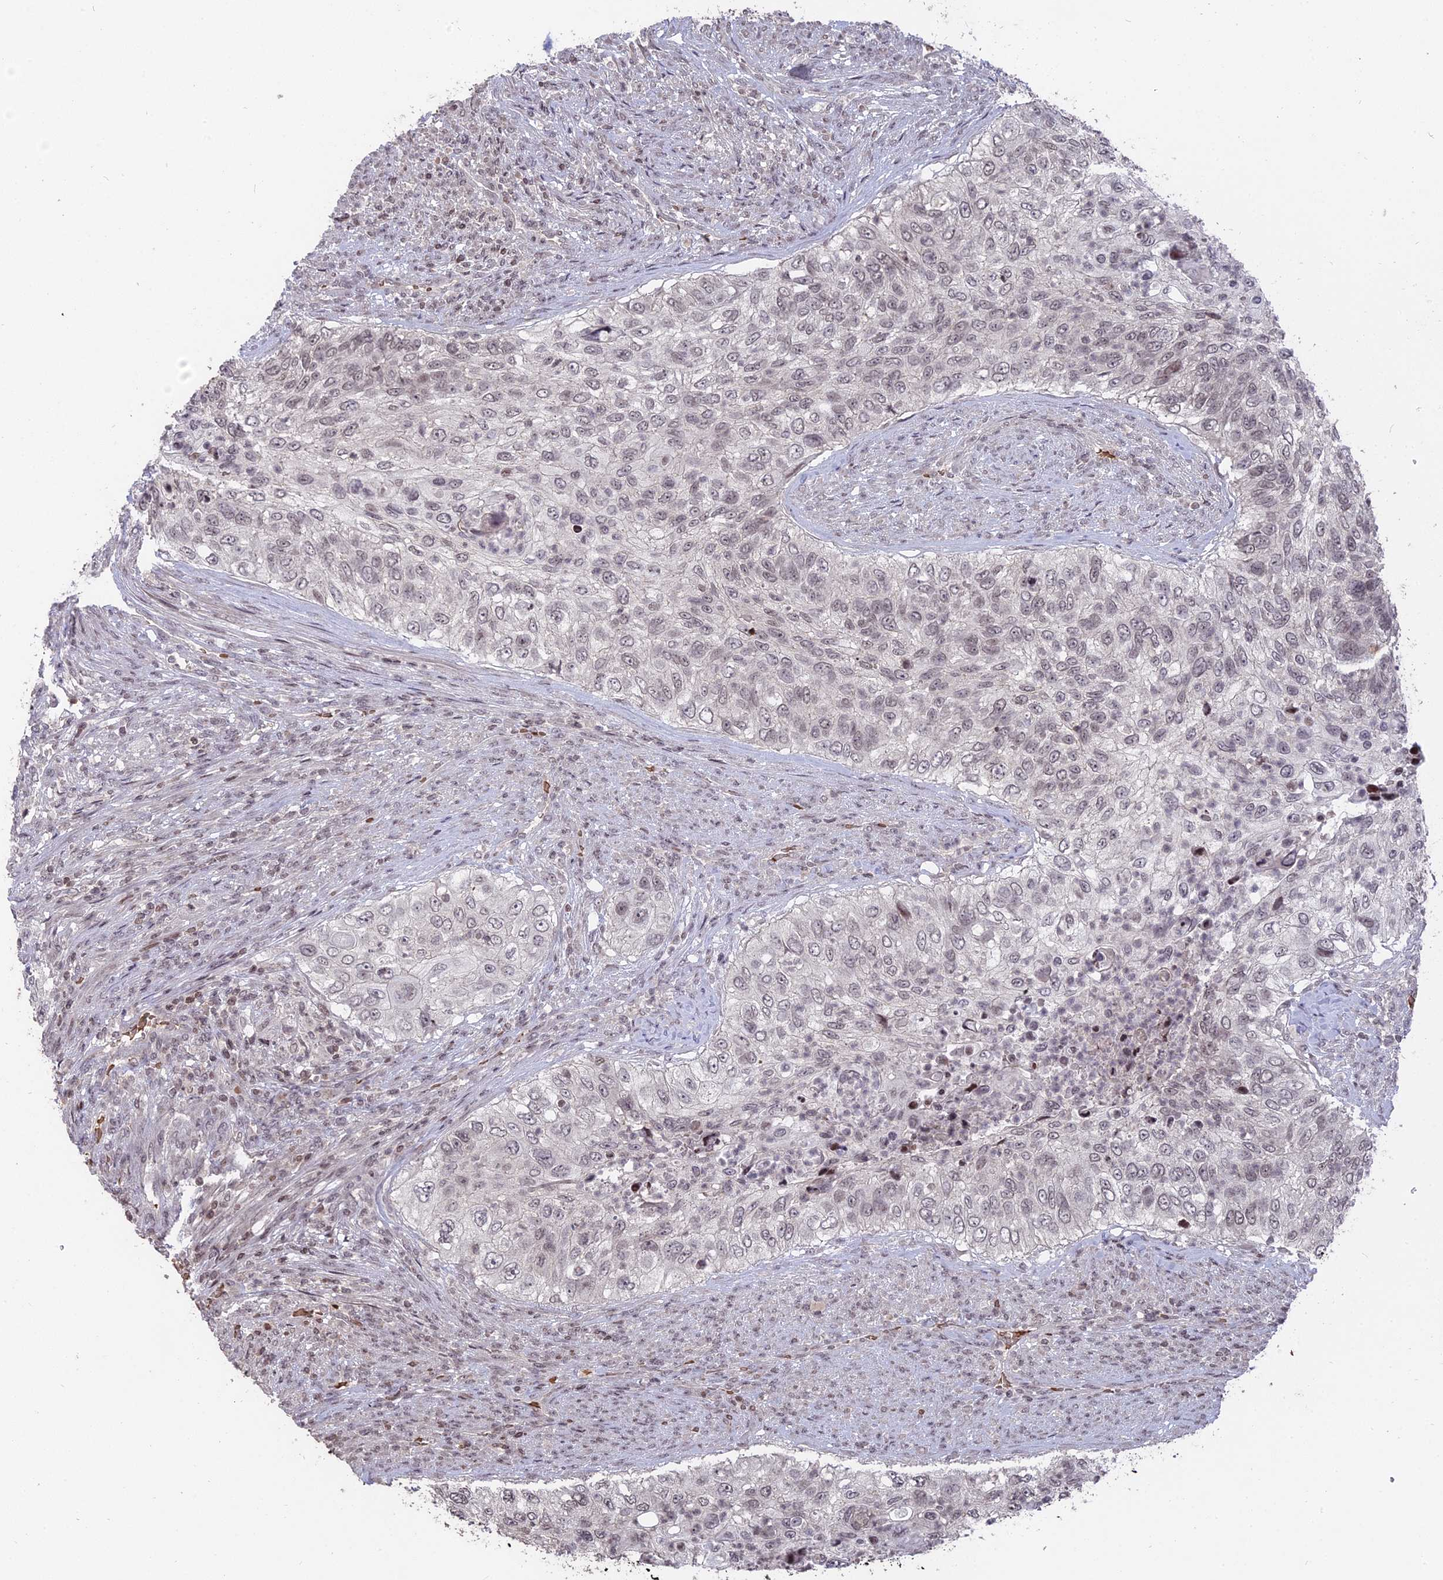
{"staining": {"intensity": "negative", "quantity": "none", "location": "none"}, "tissue": "urothelial cancer", "cell_type": "Tumor cells", "image_type": "cancer", "snomed": [{"axis": "morphology", "description": "Urothelial carcinoma, High grade"}, {"axis": "topography", "description": "Urinary bladder"}], "caption": "This is a photomicrograph of IHC staining of urothelial carcinoma (high-grade), which shows no positivity in tumor cells.", "gene": "NR1H3", "patient": {"sex": "female", "age": 60}}